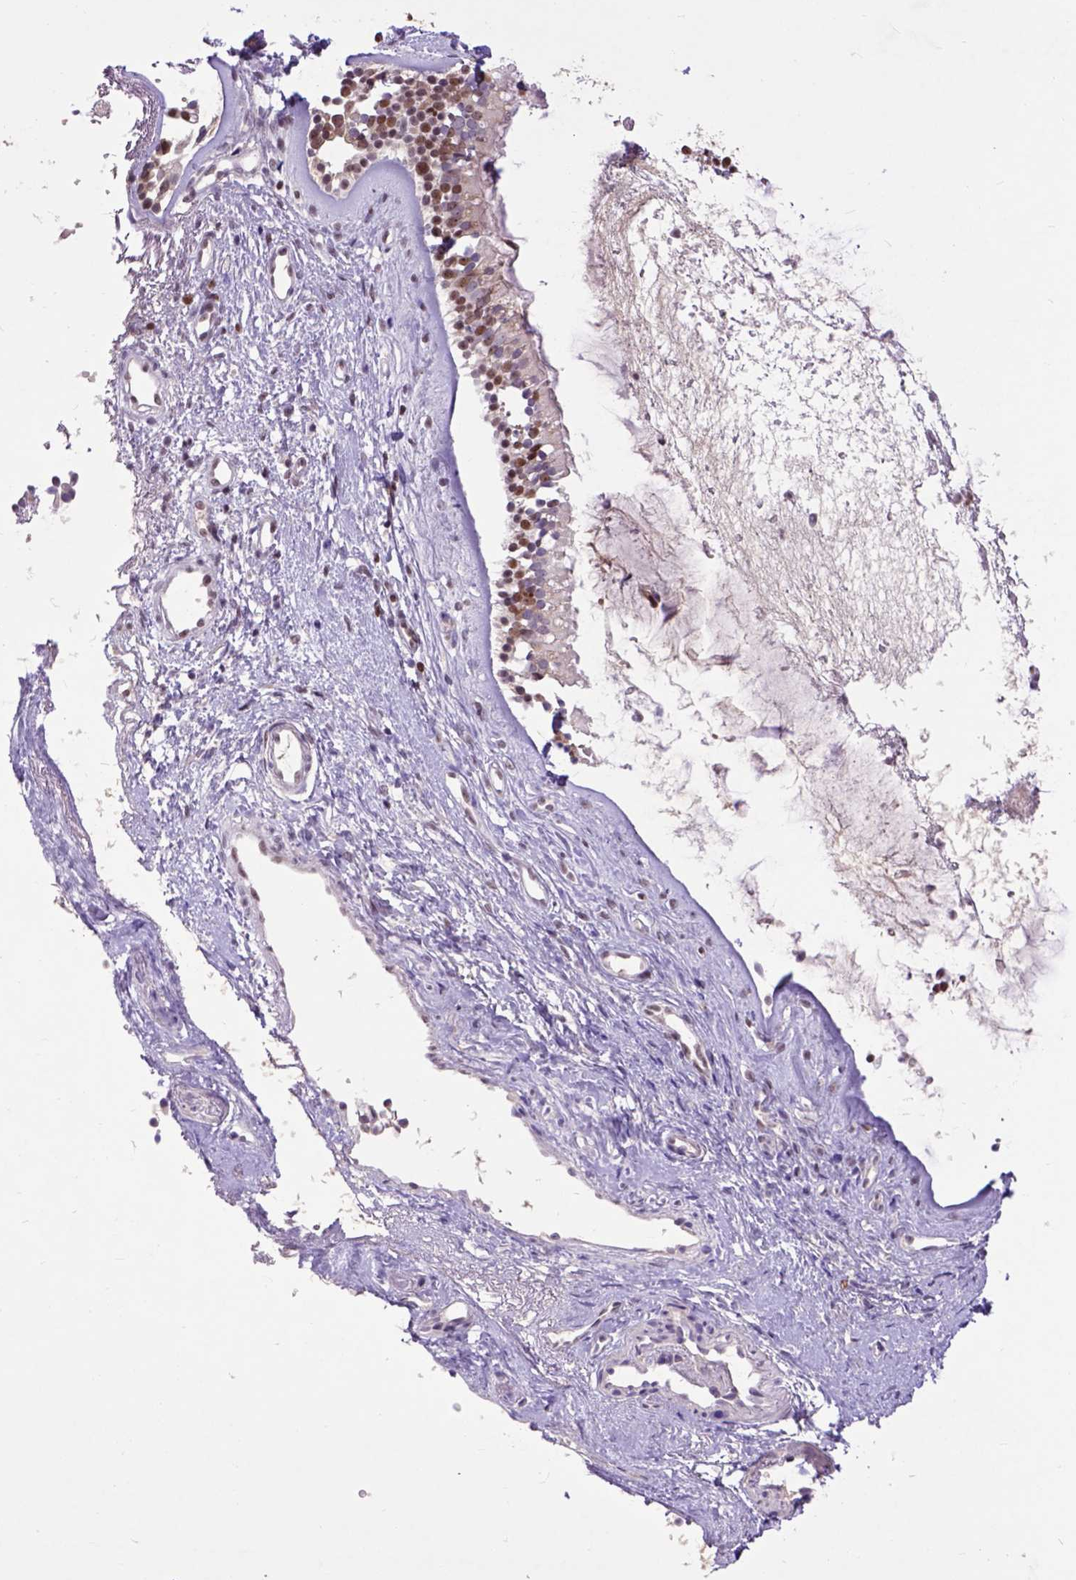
{"staining": {"intensity": "moderate", "quantity": ">75%", "location": "nuclear"}, "tissue": "nasopharynx", "cell_type": "Respiratory epithelial cells", "image_type": "normal", "snomed": [{"axis": "morphology", "description": "Normal tissue, NOS"}, {"axis": "topography", "description": "Nasopharynx"}], "caption": "An IHC histopathology image of normal tissue is shown. Protein staining in brown highlights moderate nuclear positivity in nasopharynx within respiratory epithelial cells. Nuclei are stained in blue.", "gene": "RCC2", "patient": {"sex": "male", "age": 58}}